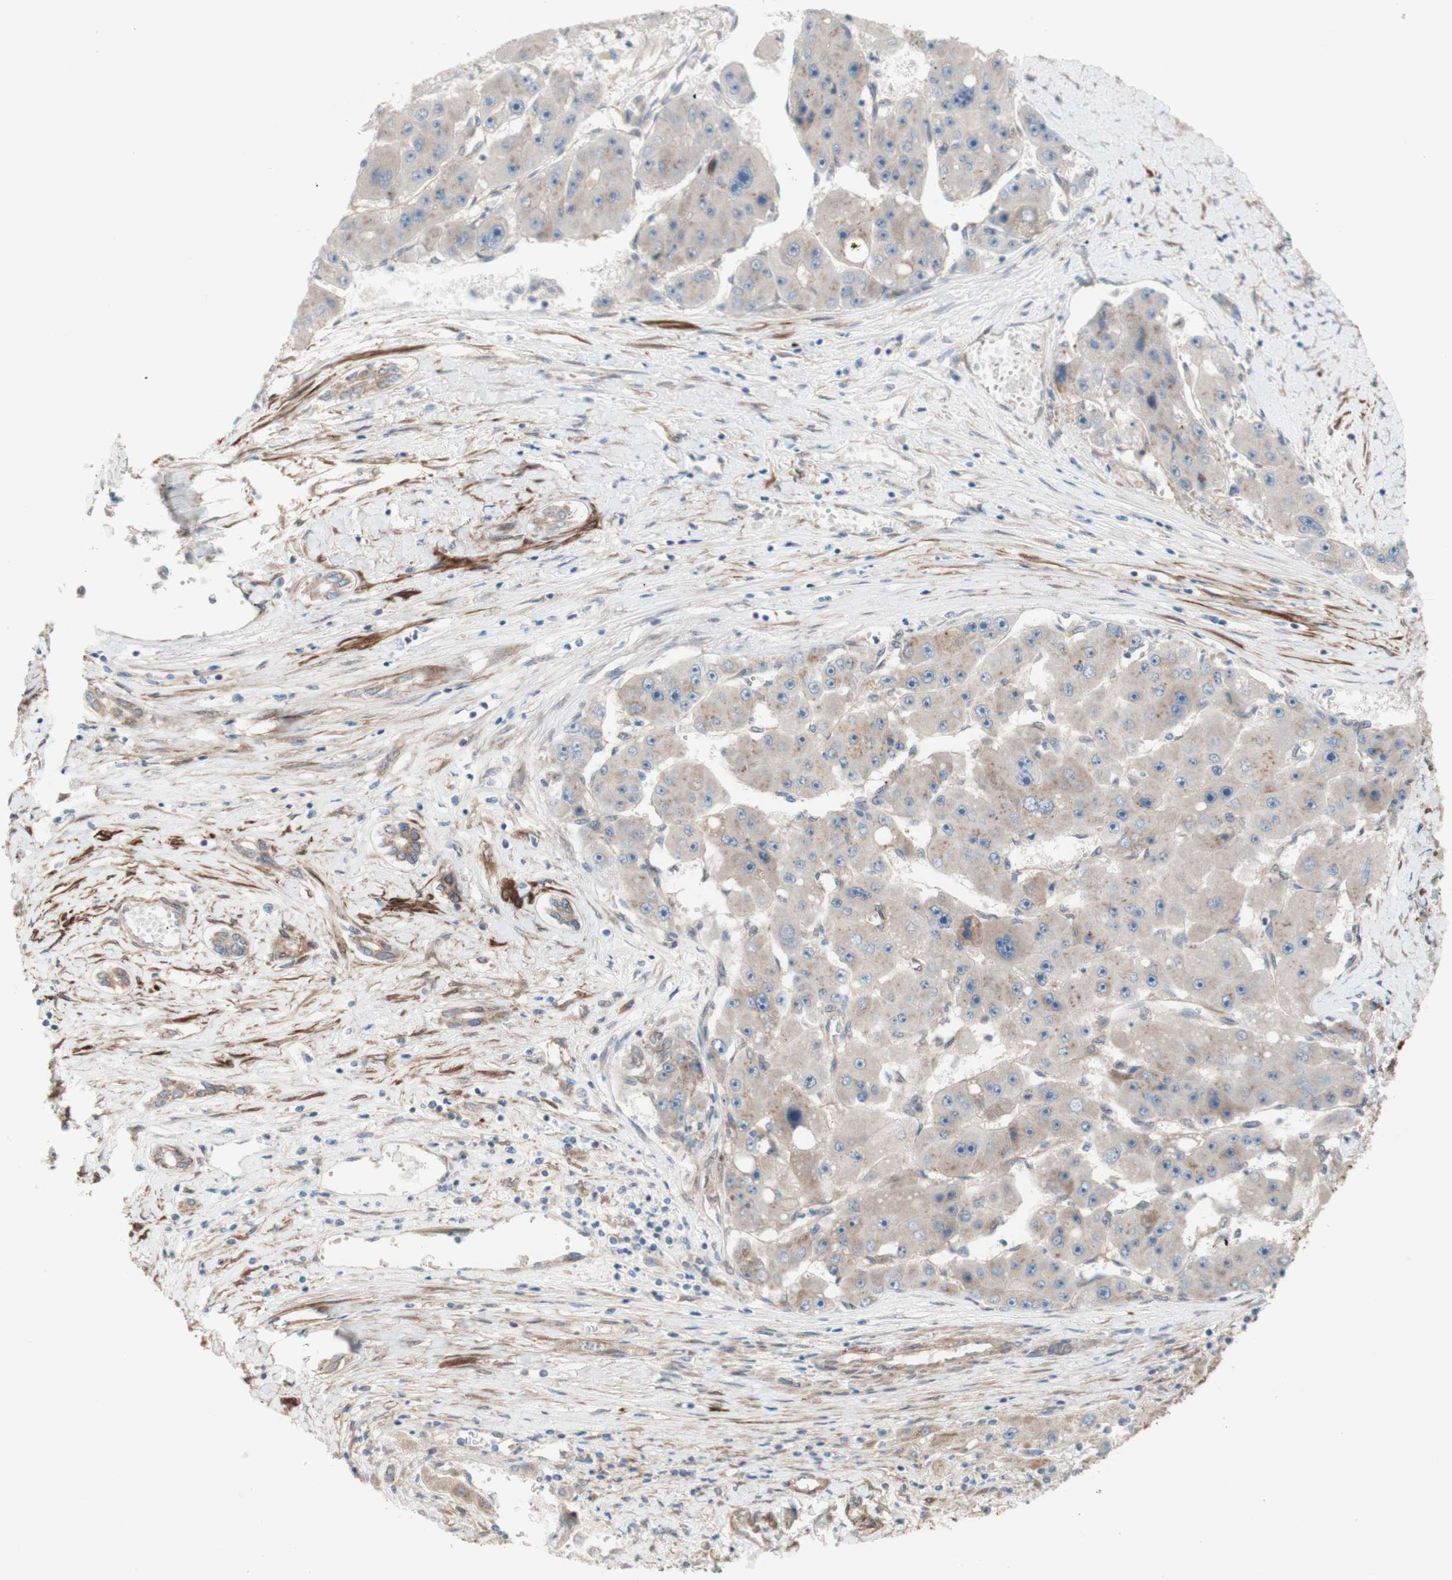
{"staining": {"intensity": "weak", "quantity": ">75%", "location": "cytoplasmic/membranous"}, "tissue": "liver cancer", "cell_type": "Tumor cells", "image_type": "cancer", "snomed": [{"axis": "morphology", "description": "Carcinoma, Hepatocellular, NOS"}, {"axis": "topography", "description": "Liver"}], "caption": "Protein expression analysis of human liver hepatocellular carcinoma reveals weak cytoplasmic/membranous expression in approximately >75% of tumor cells. (brown staining indicates protein expression, while blue staining denotes nuclei).", "gene": "CNN3", "patient": {"sex": "female", "age": 61}}